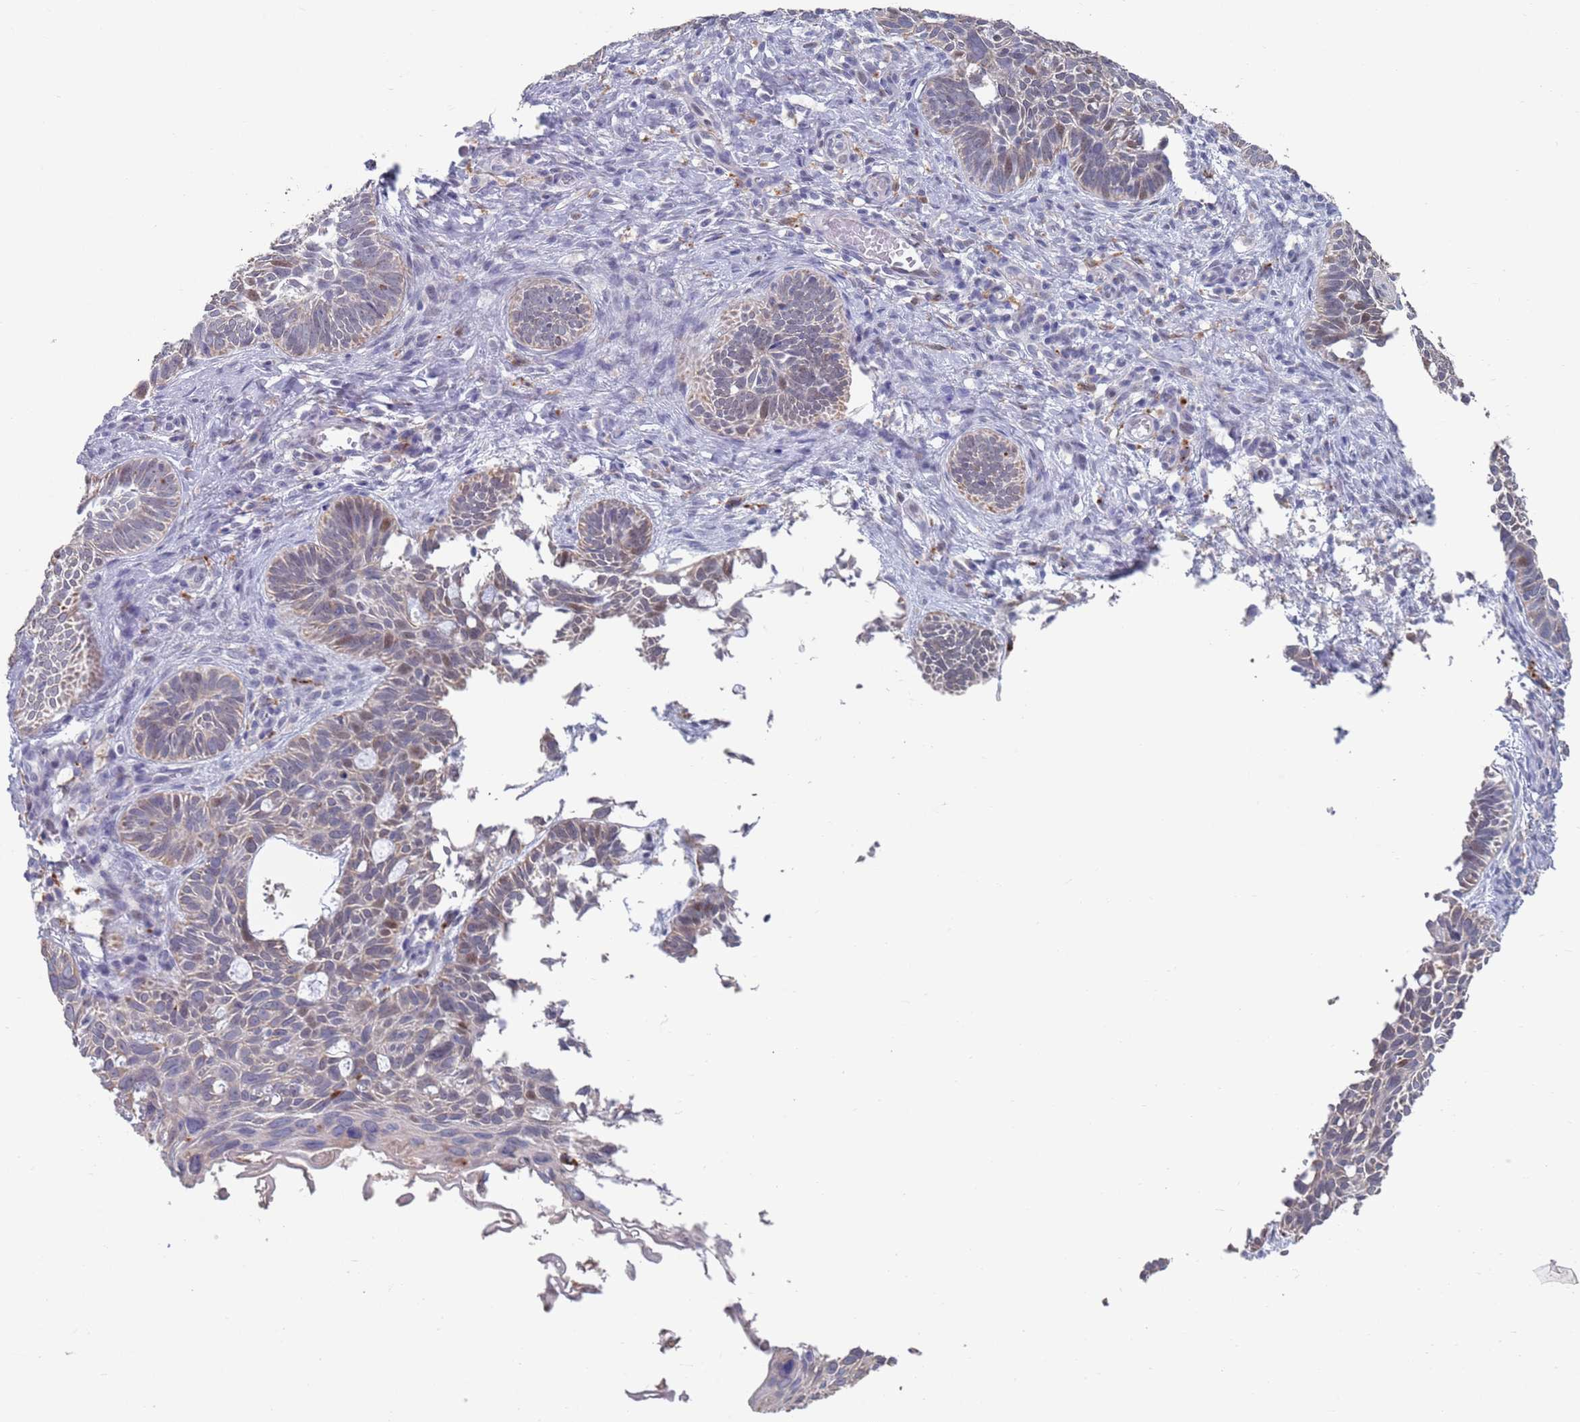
{"staining": {"intensity": "weak", "quantity": "25%-75%", "location": "cytoplasmic/membranous"}, "tissue": "skin cancer", "cell_type": "Tumor cells", "image_type": "cancer", "snomed": [{"axis": "morphology", "description": "Basal cell carcinoma"}, {"axis": "topography", "description": "Skin"}], "caption": "A micrograph showing weak cytoplasmic/membranous positivity in approximately 25%-75% of tumor cells in skin cancer (basal cell carcinoma), as visualized by brown immunohistochemical staining.", "gene": "FUCA1", "patient": {"sex": "male", "age": 69}}